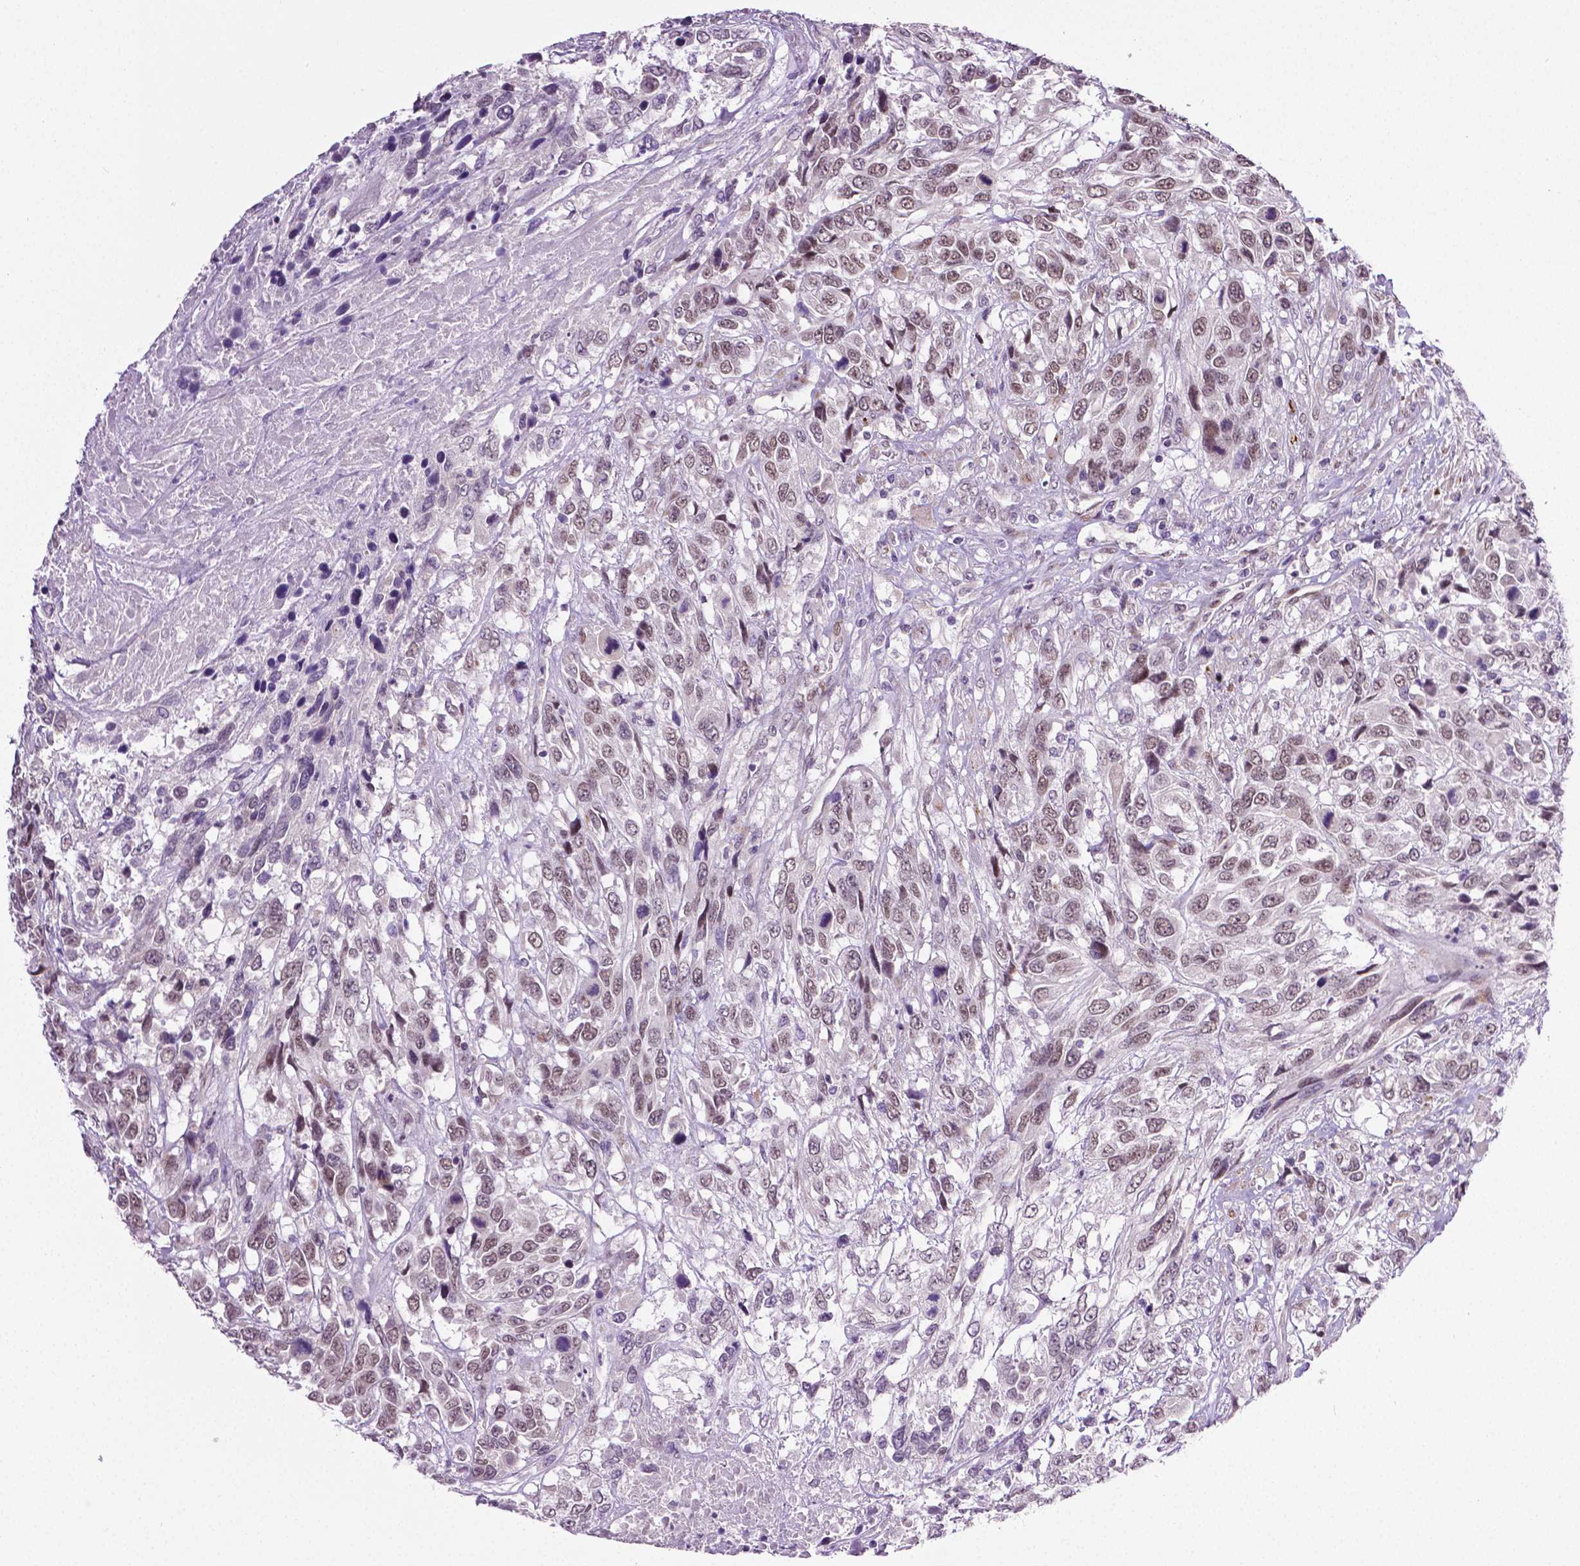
{"staining": {"intensity": "weak", "quantity": ">75%", "location": "nuclear"}, "tissue": "urothelial cancer", "cell_type": "Tumor cells", "image_type": "cancer", "snomed": [{"axis": "morphology", "description": "Urothelial carcinoma, High grade"}, {"axis": "topography", "description": "Urinary bladder"}], "caption": "Urothelial cancer stained with a brown dye shows weak nuclear positive positivity in about >75% of tumor cells.", "gene": "PTGER3", "patient": {"sex": "female", "age": 70}}